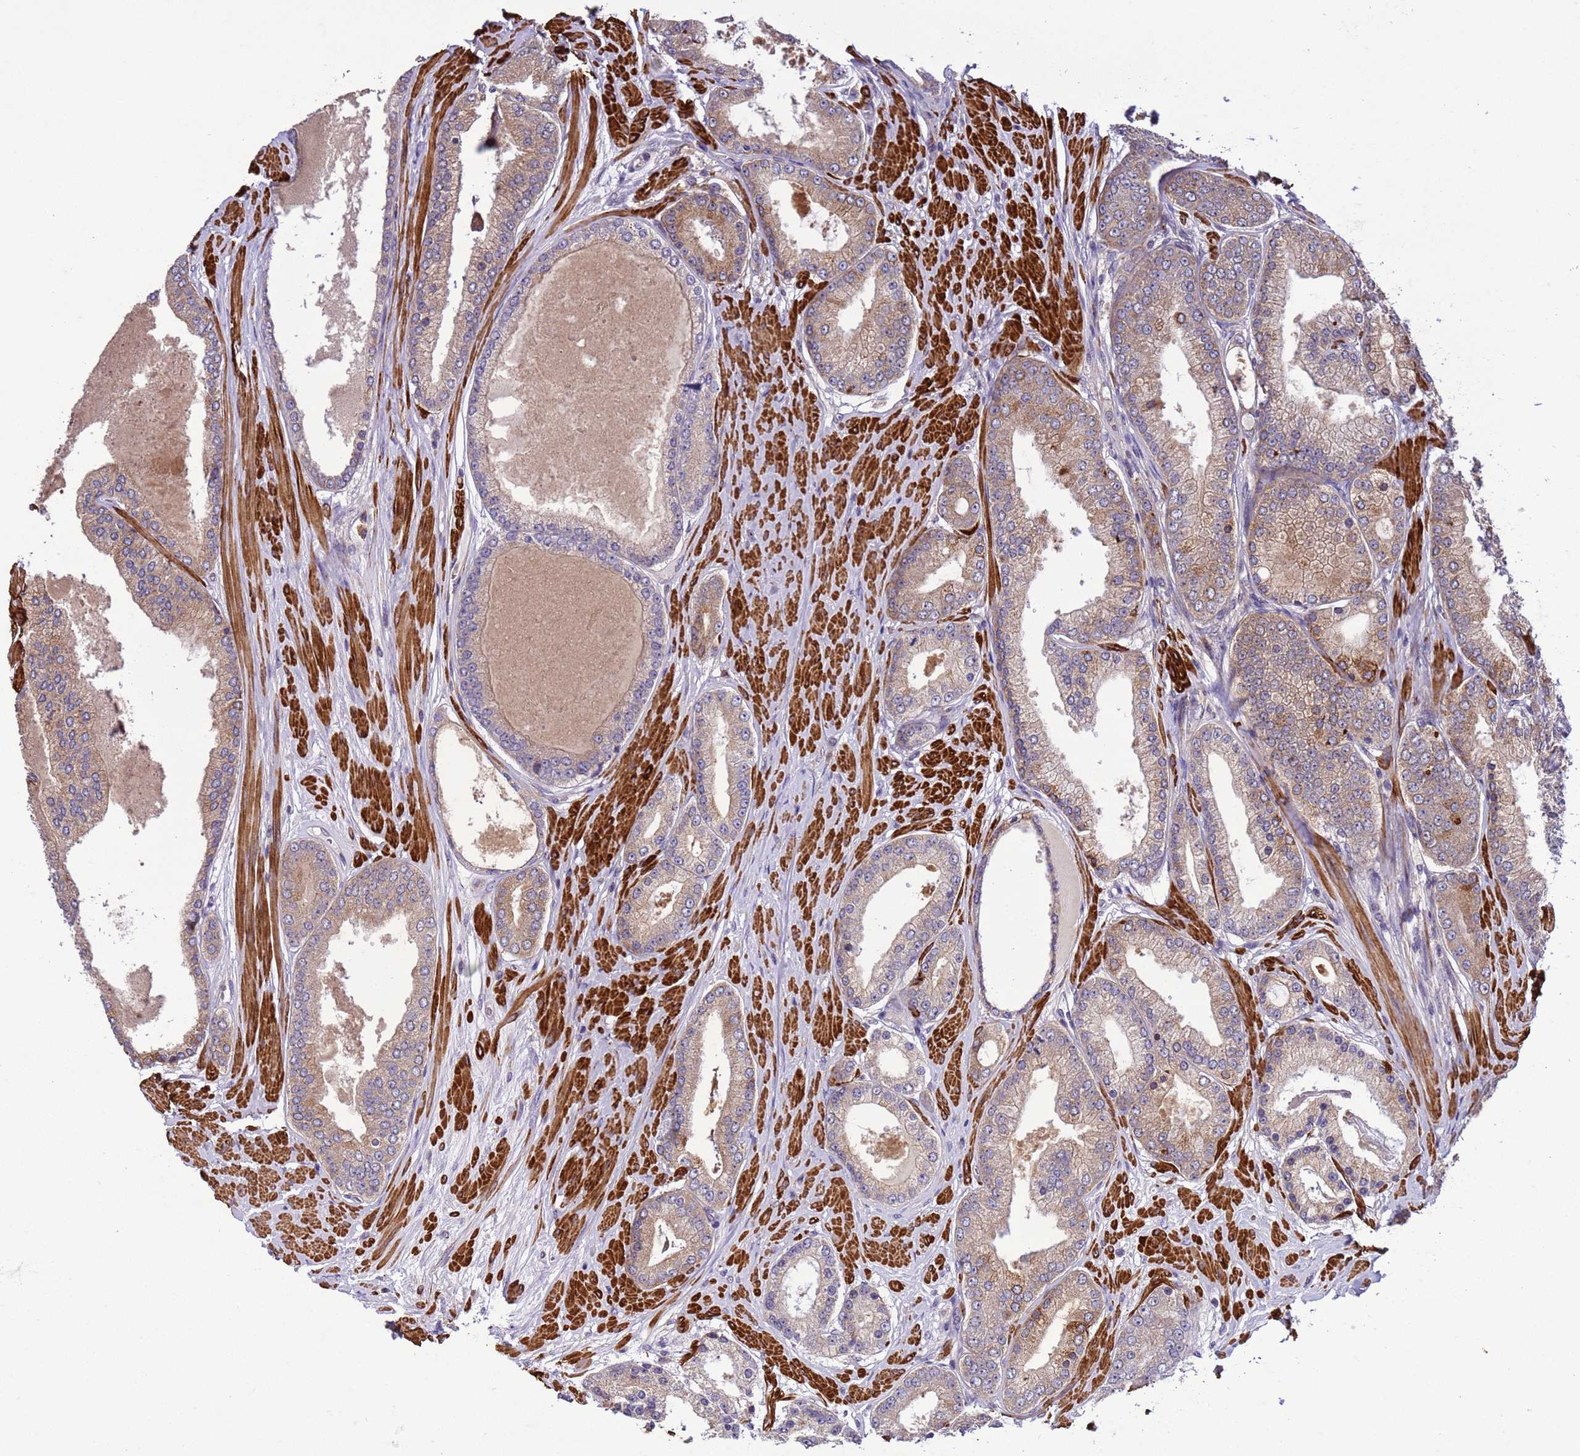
{"staining": {"intensity": "moderate", "quantity": "25%-75%", "location": "cytoplasmic/membranous"}, "tissue": "prostate cancer", "cell_type": "Tumor cells", "image_type": "cancer", "snomed": [{"axis": "morphology", "description": "Adenocarcinoma, High grade"}, {"axis": "topography", "description": "Prostate"}], "caption": "This micrograph demonstrates IHC staining of human prostate cancer (high-grade adenocarcinoma), with medium moderate cytoplasmic/membranous staining in approximately 25%-75% of tumor cells.", "gene": "GEN1", "patient": {"sex": "male", "age": 59}}